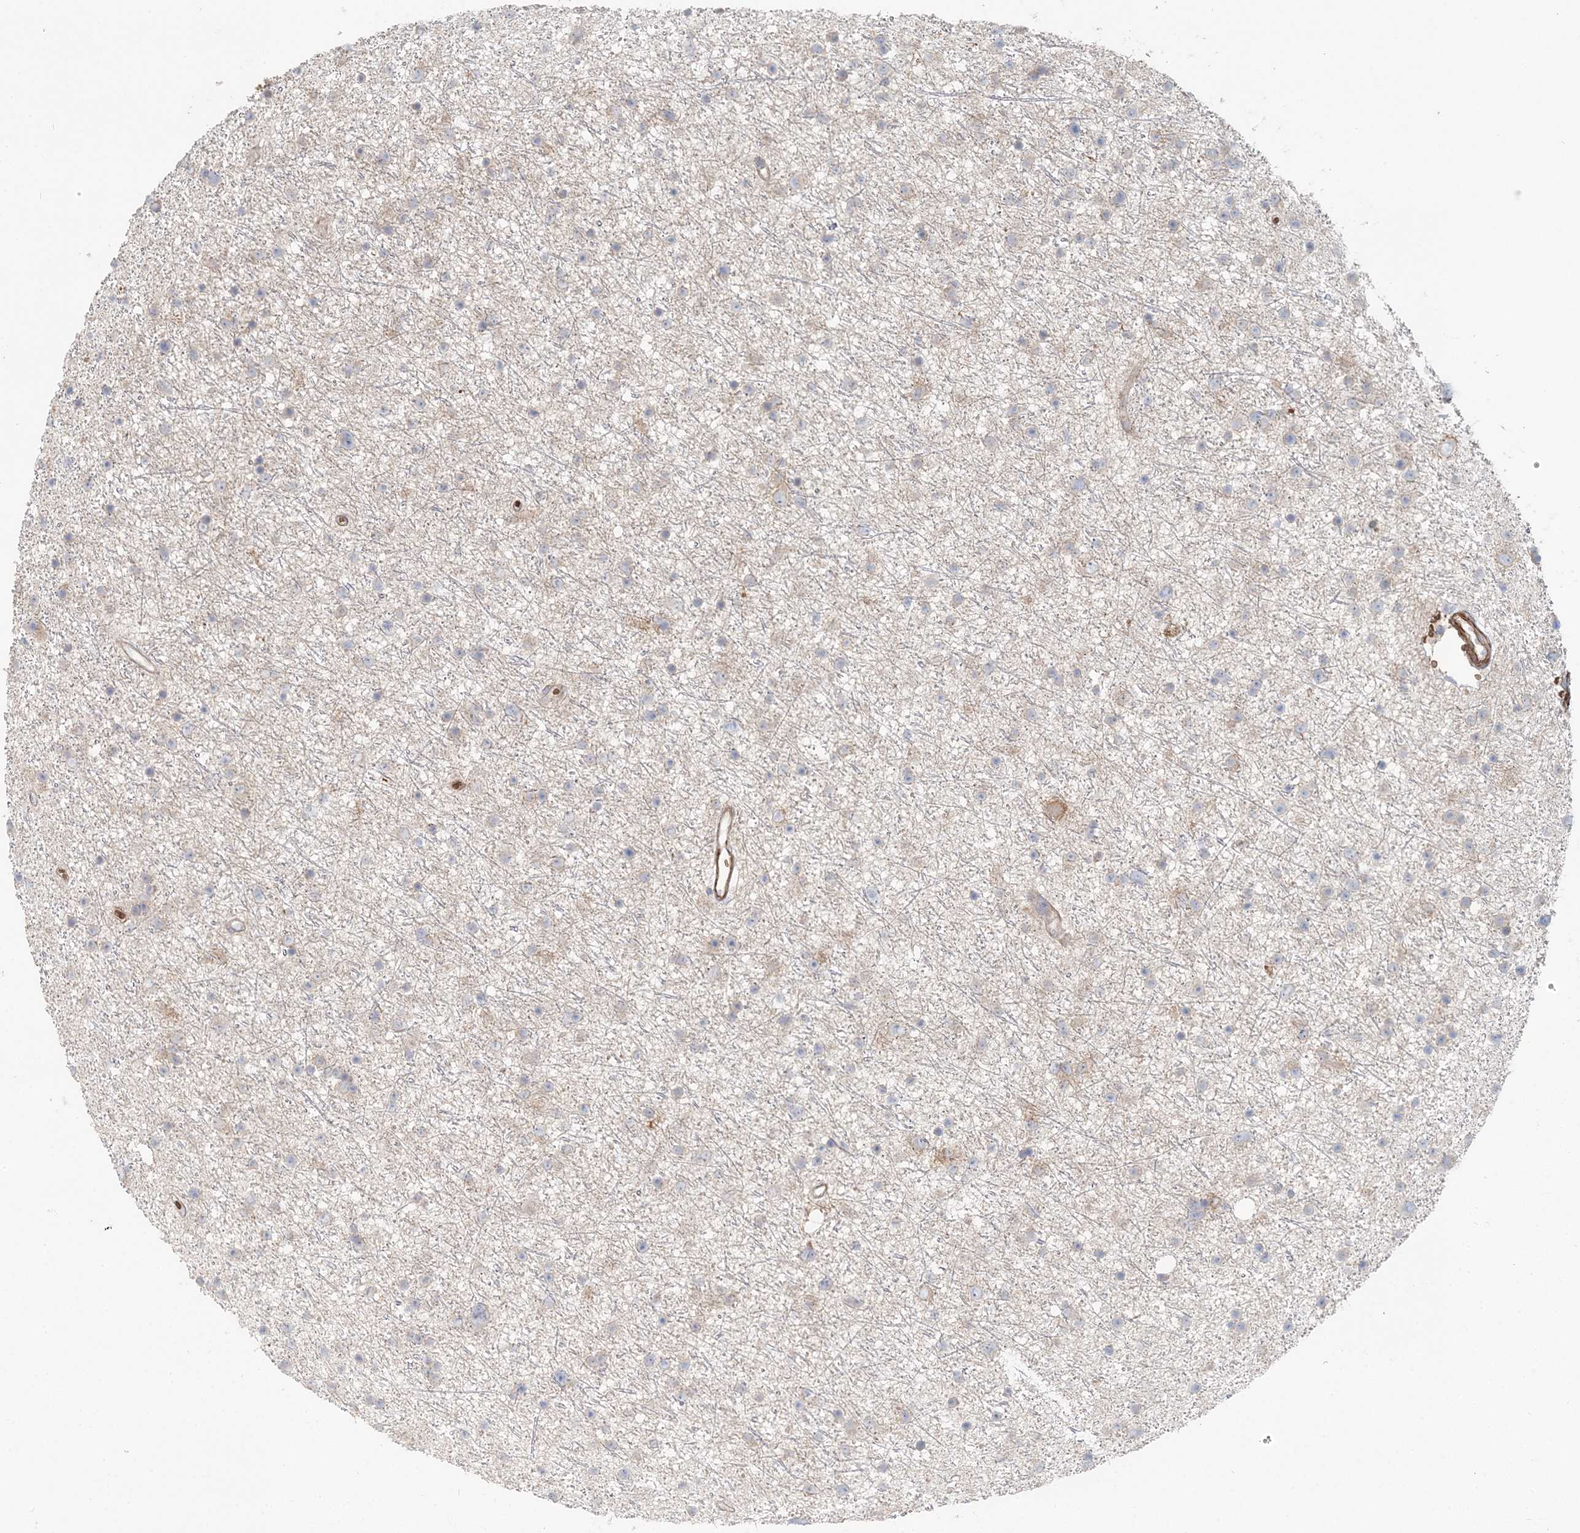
{"staining": {"intensity": "negative", "quantity": "none", "location": "none"}, "tissue": "glioma", "cell_type": "Tumor cells", "image_type": "cancer", "snomed": [{"axis": "morphology", "description": "Glioma, malignant, Low grade"}, {"axis": "topography", "description": "Cerebral cortex"}], "caption": "This histopathology image is of glioma stained with immunohistochemistry to label a protein in brown with the nuclei are counter-stained blue. There is no staining in tumor cells.", "gene": "SERINC1", "patient": {"sex": "female", "age": 39}}